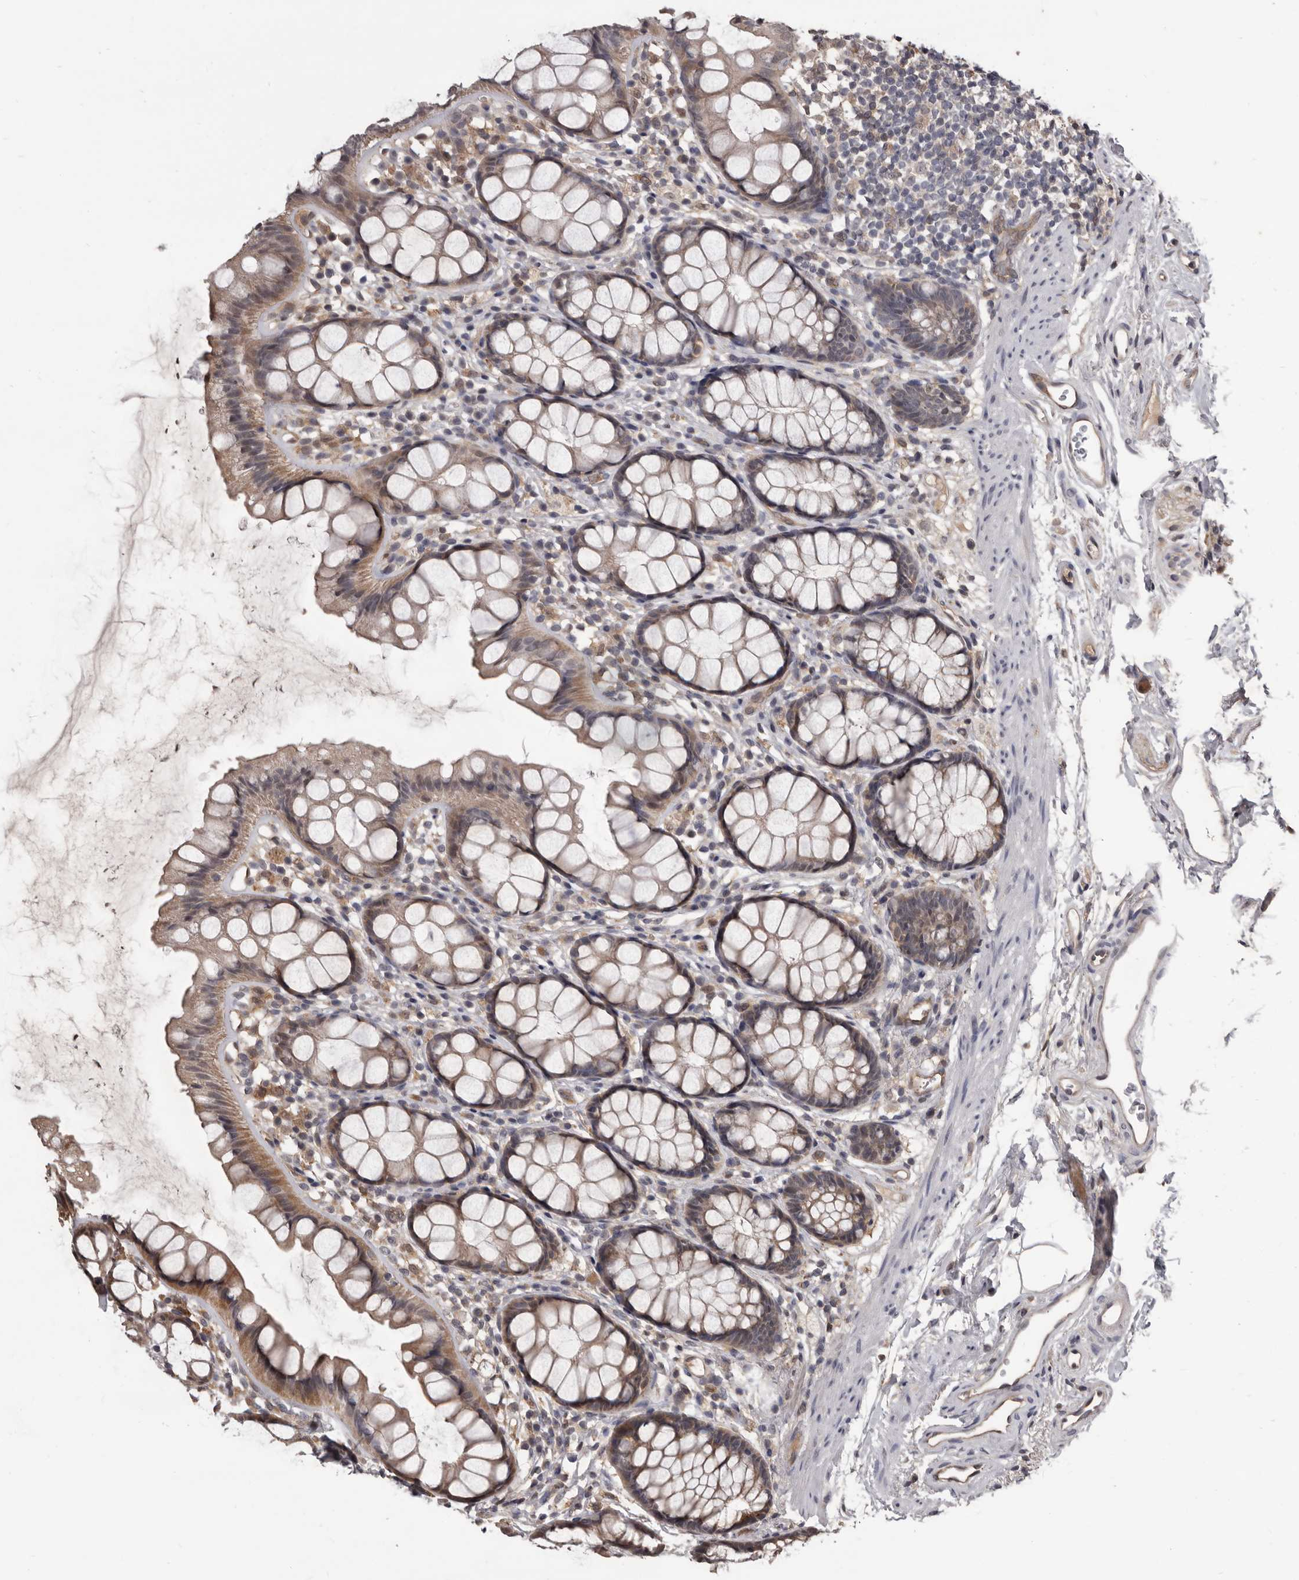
{"staining": {"intensity": "weak", "quantity": ">75%", "location": "cytoplasmic/membranous"}, "tissue": "rectum", "cell_type": "Glandular cells", "image_type": "normal", "snomed": [{"axis": "morphology", "description": "Normal tissue, NOS"}, {"axis": "topography", "description": "Rectum"}], "caption": "Protein expression analysis of unremarkable rectum exhibits weak cytoplasmic/membranous positivity in about >75% of glandular cells. (Brightfield microscopy of DAB IHC at high magnification).", "gene": "AHR", "patient": {"sex": "female", "age": 65}}